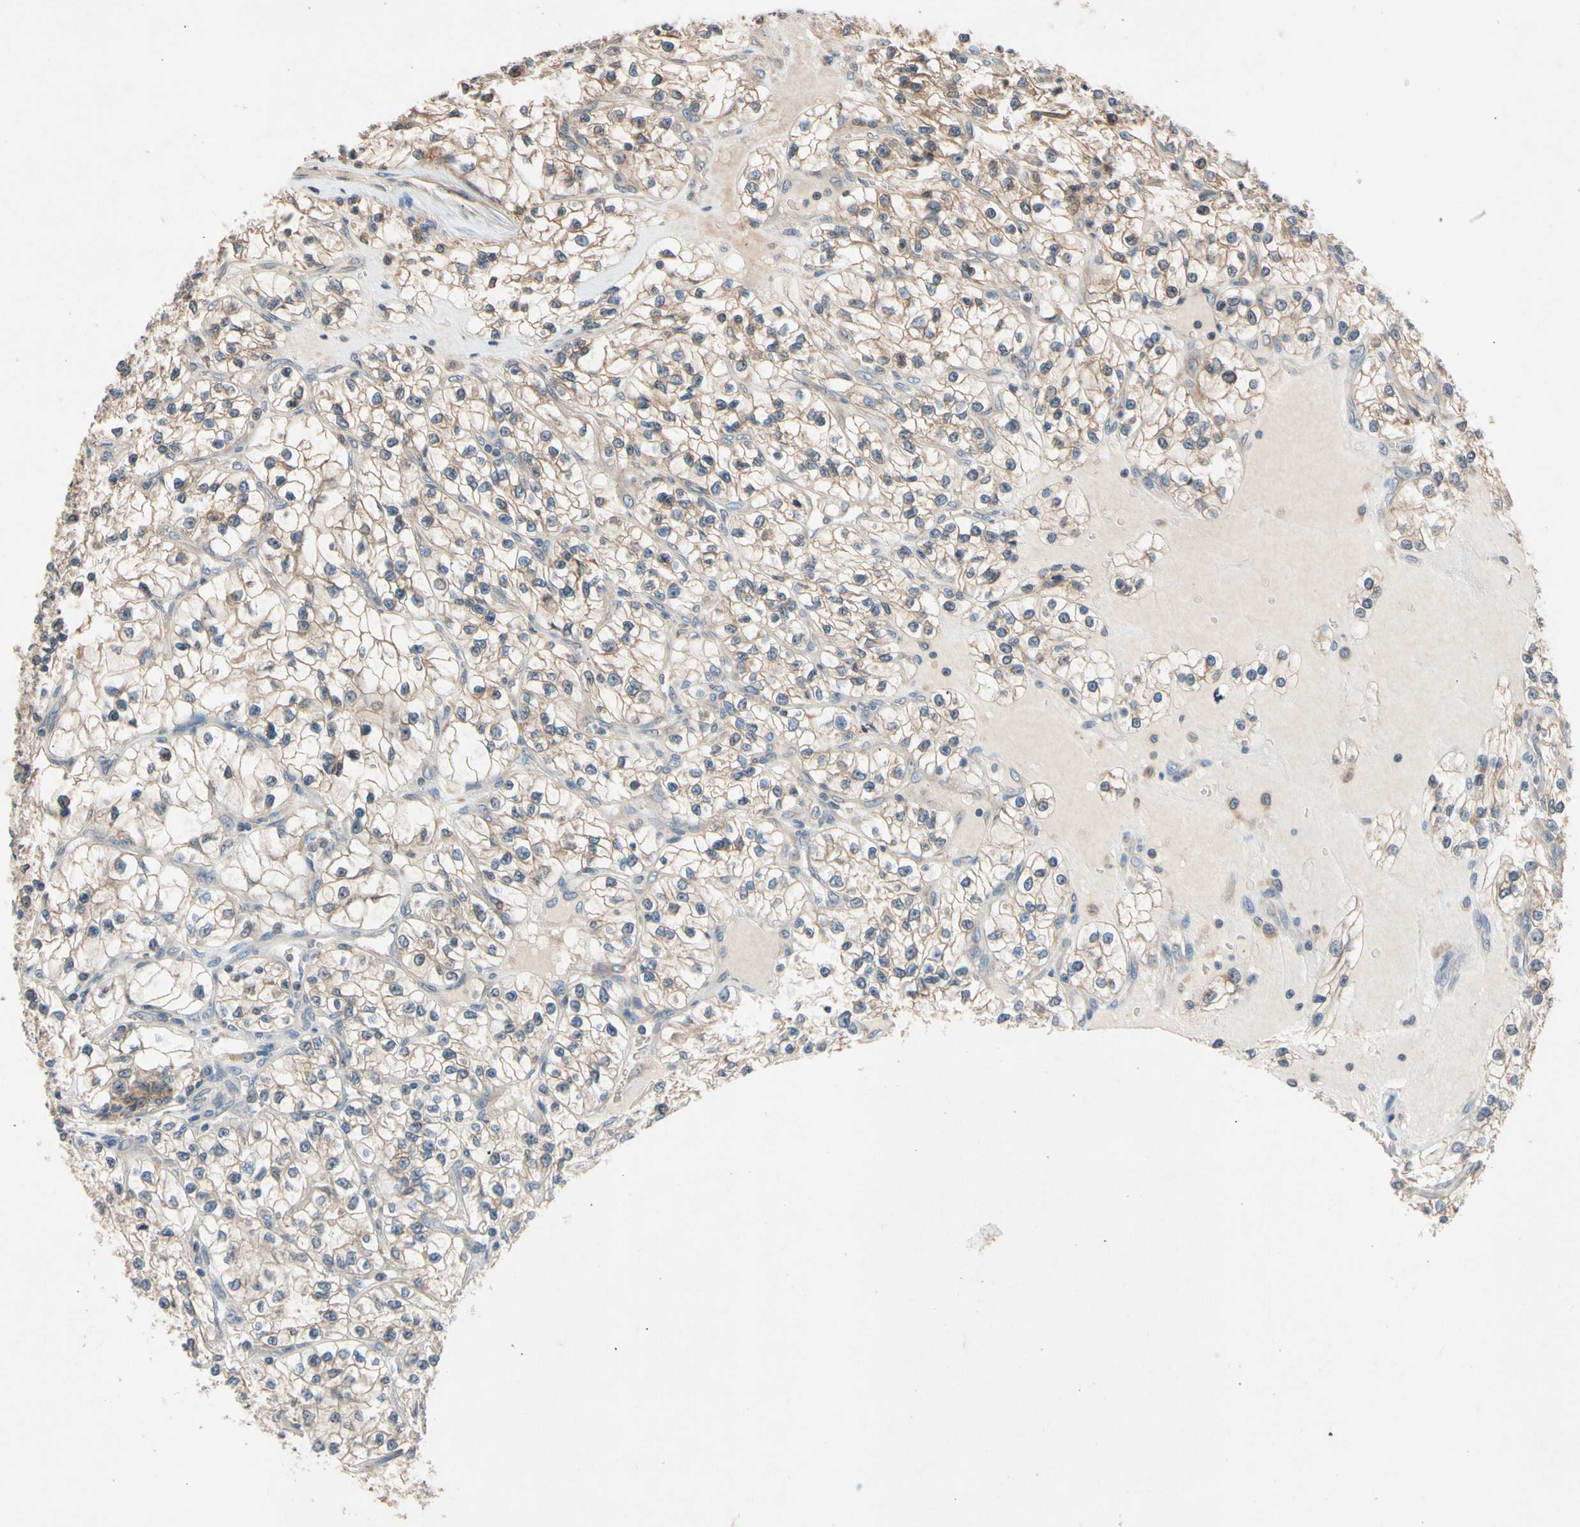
{"staining": {"intensity": "moderate", "quantity": ">75%", "location": "cytoplasmic/membranous"}, "tissue": "renal cancer", "cell_type": "Tumor cells", "image_type": "cancer", "snomed": [{"axis": "morphology", "description": "Adenocarcinoma, NOS"}, {"axis": "topography", "description": "Kidney"}], "caption": "Tumor cells display moderate cytoplasmic/membranous staining in about >75% of cells in renal cancer (adenocarcinoma). Using DAB (3,3'-diaminobenzidine) (brown) and hematoxylin (blue) stains, captured at high magnification using brightfield microscopy.", "gene": "PRDX4", "patient": {"sex": "female", "age": 57}}